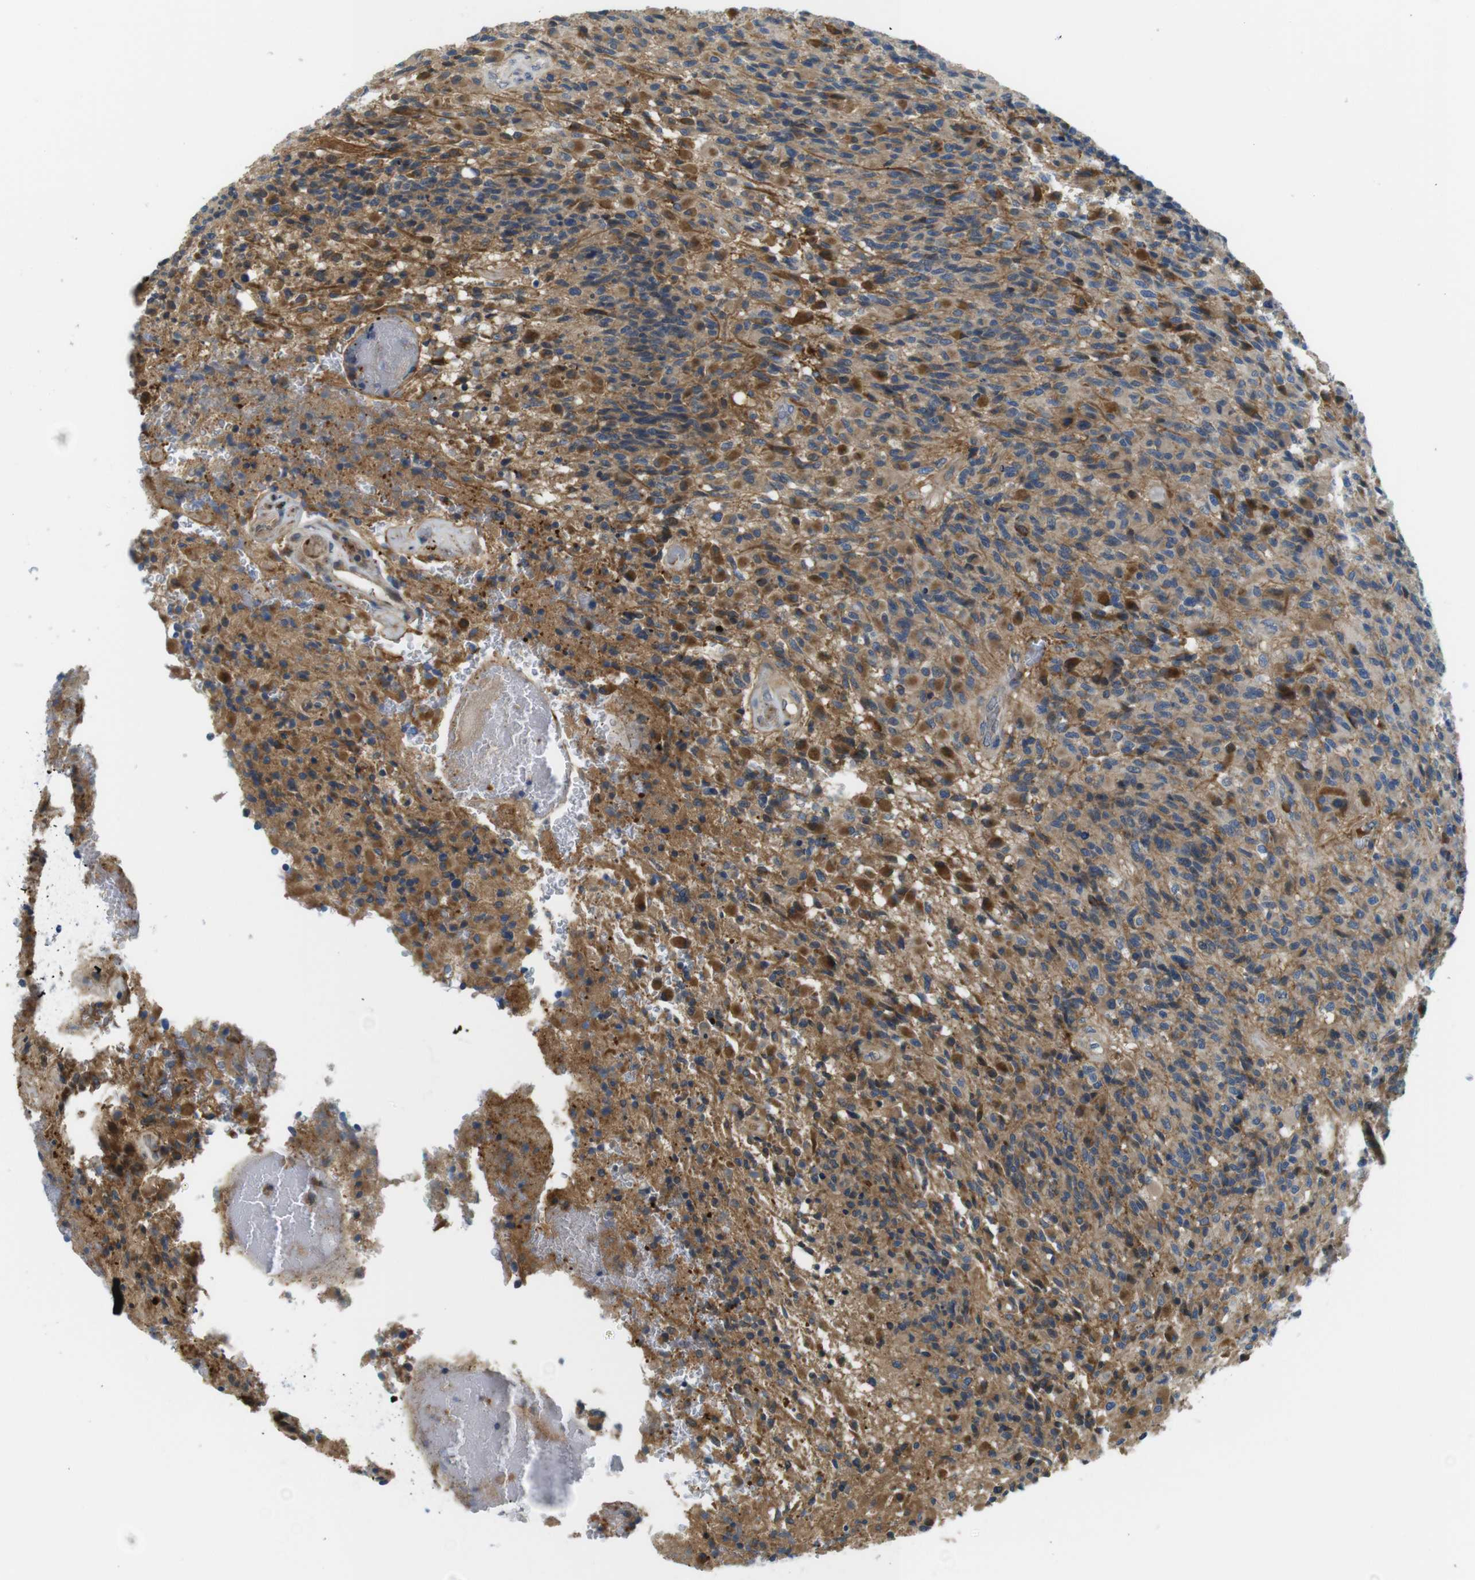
{"staining": {"intensity": "moderate", "quantity": "25%-75%", "location": "cytoplasmic/membranous"}, "tissue": "glioma", "cell_type": "Tumor cells", "image_type": "cancer", "snomed": [{"axis": "morphology", "description": "Glioma, malignant, High grade"}, {"axis": "topography", "description": "Brain"}], "caption": "Protein analysis of glioma tissue demonstrates moderate cytoplasmic/membranous expression in about 25%-75% of tumor cells.", "gene": "ZDHHC3", "patient": {"sex": "male", "age": 71}}